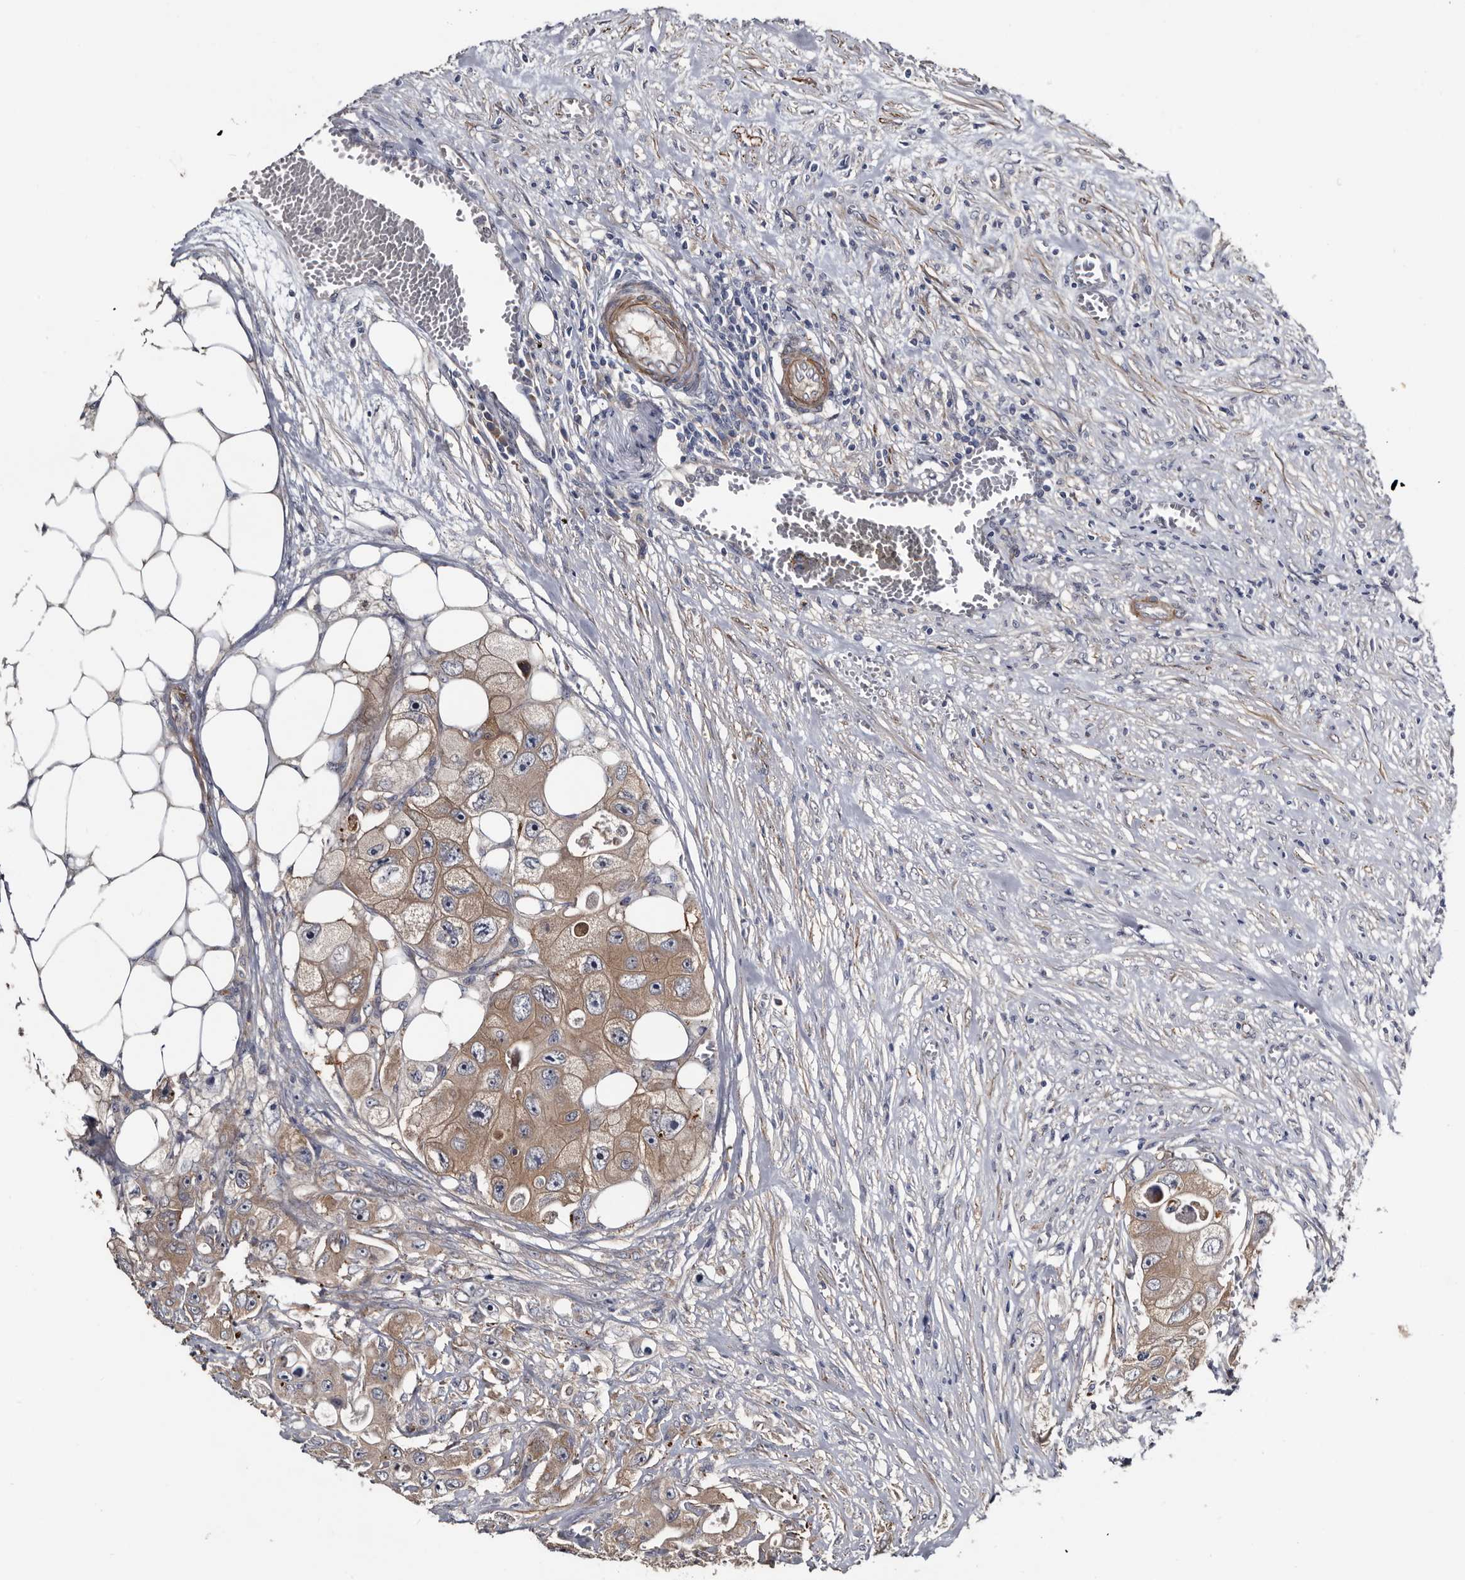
{"staining": {"intensity": "weak", "quantity": ">75%", "location": "cytoplasmic/membranous"}, "tissue": "colorectal cancer", "cell_type": "Tumor cells", "image_type": "cancer", "snomed": [{"axis": "morphology", "description": "Adenocarcinoma, NOS"}, {"axis": "topography", "description": "Colon"}], "caption": "The immunohistochemical stain highlights weak cytoplasmic/membranous positivity in tumor cells of colorectal cancer tissue. The staining is performed using DAB (3,3'-diaminobenzidine) brown chromogen to label protein expression. The nuclei are counter-stained blue using hematoxylin.", "gene": "IARS1", "patient": {"sex": "female", "age": 46}}